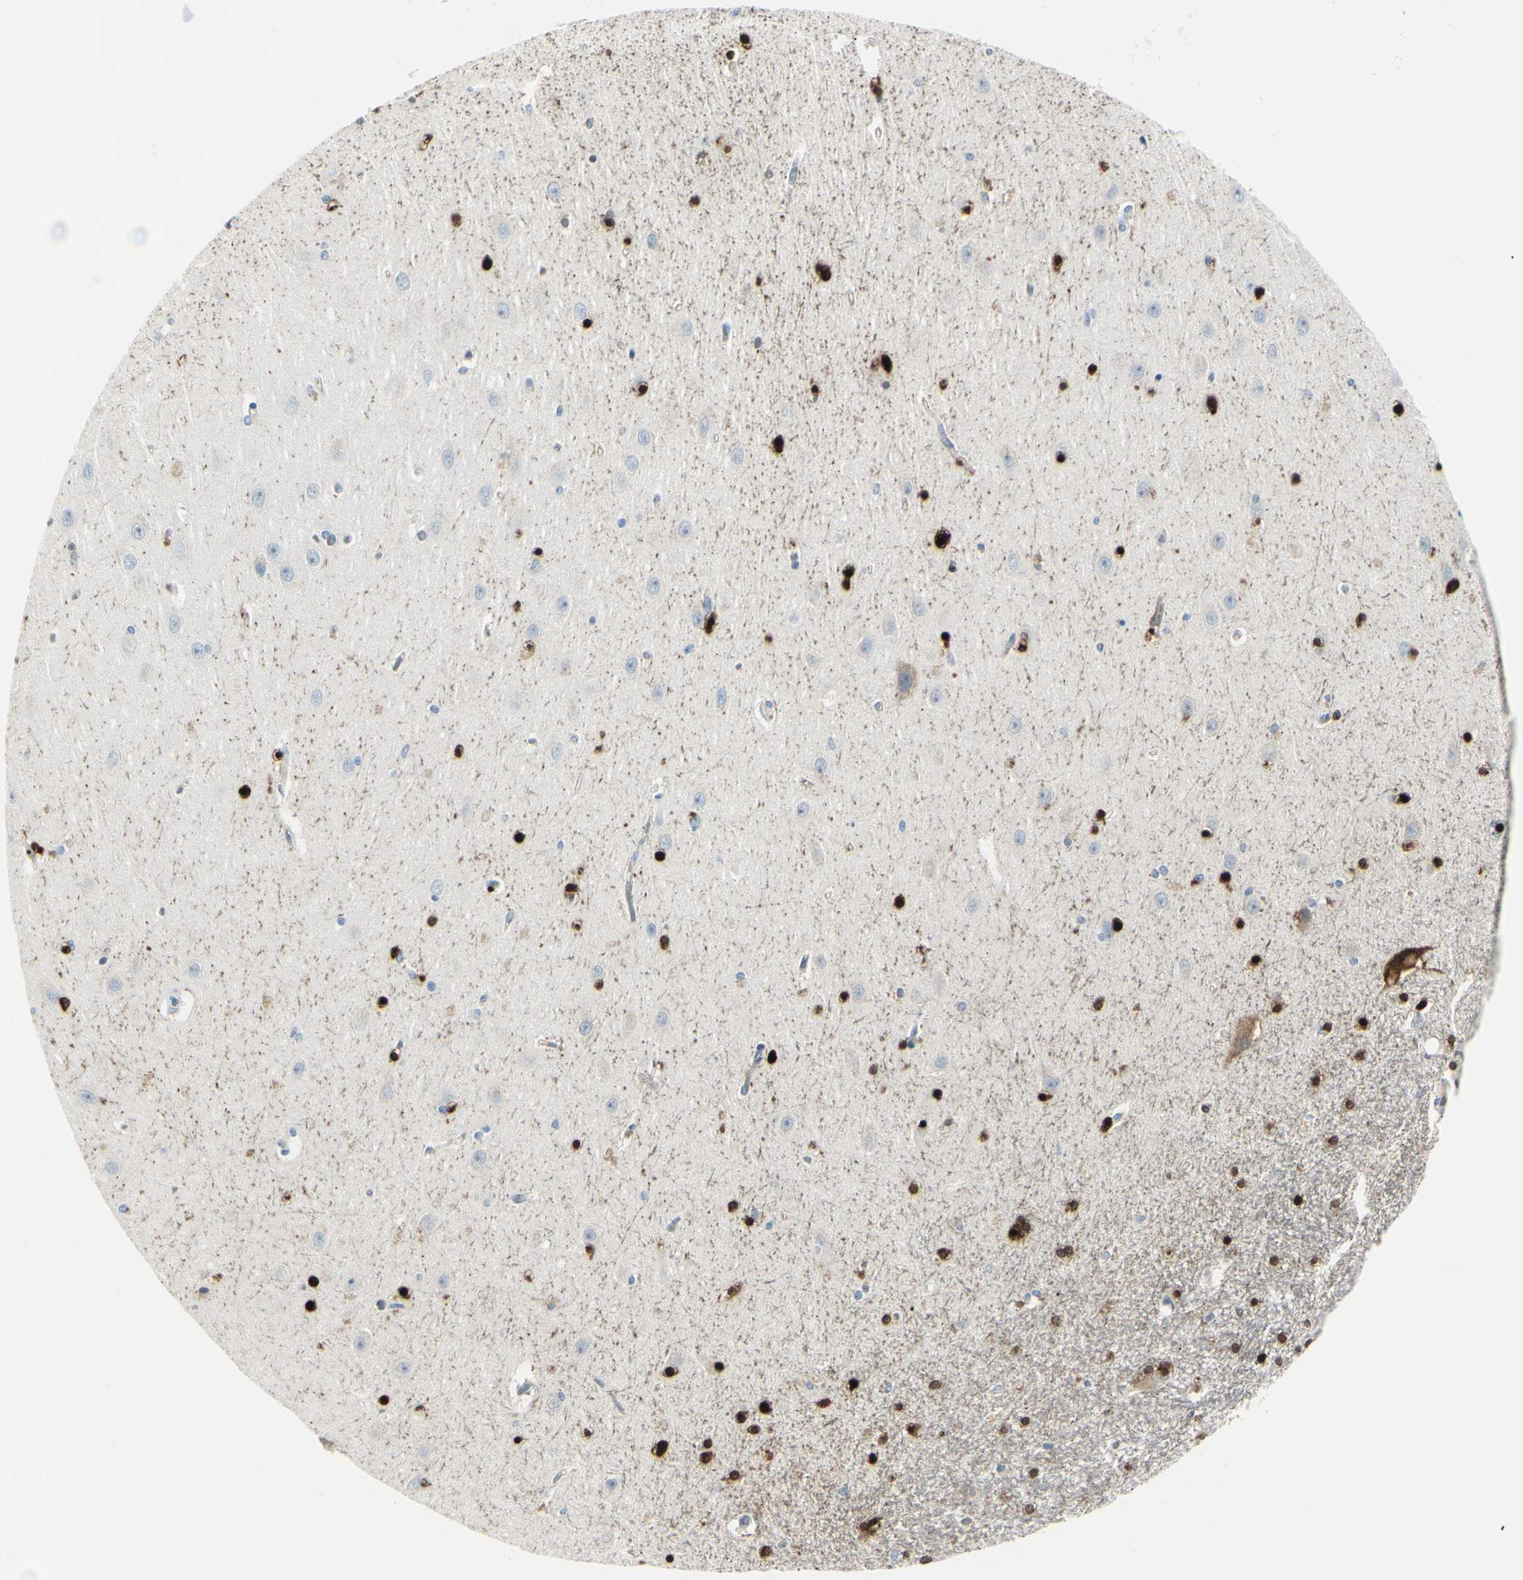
{"staining": {"intensity": "strong", "quantity": "25%-75%", "location": "nuclear"}, "tissue": "hippocampus", "cell_type": "Glial cells", "image_type": "normal", "snomed": [{"axis": "morphology", "description": "Normal tissue, NOS"}, {"axis": "topography", "description": "Hippocampus"}], "caption": "A photomicrograph of hippocampus stained for a protein displays strong nuclear brown staining in glial cells. The protein is shown in brown color, while the nuclei are stained blue.", "gene": "CA2", "patient": {"sex": "female", "age": 54}}